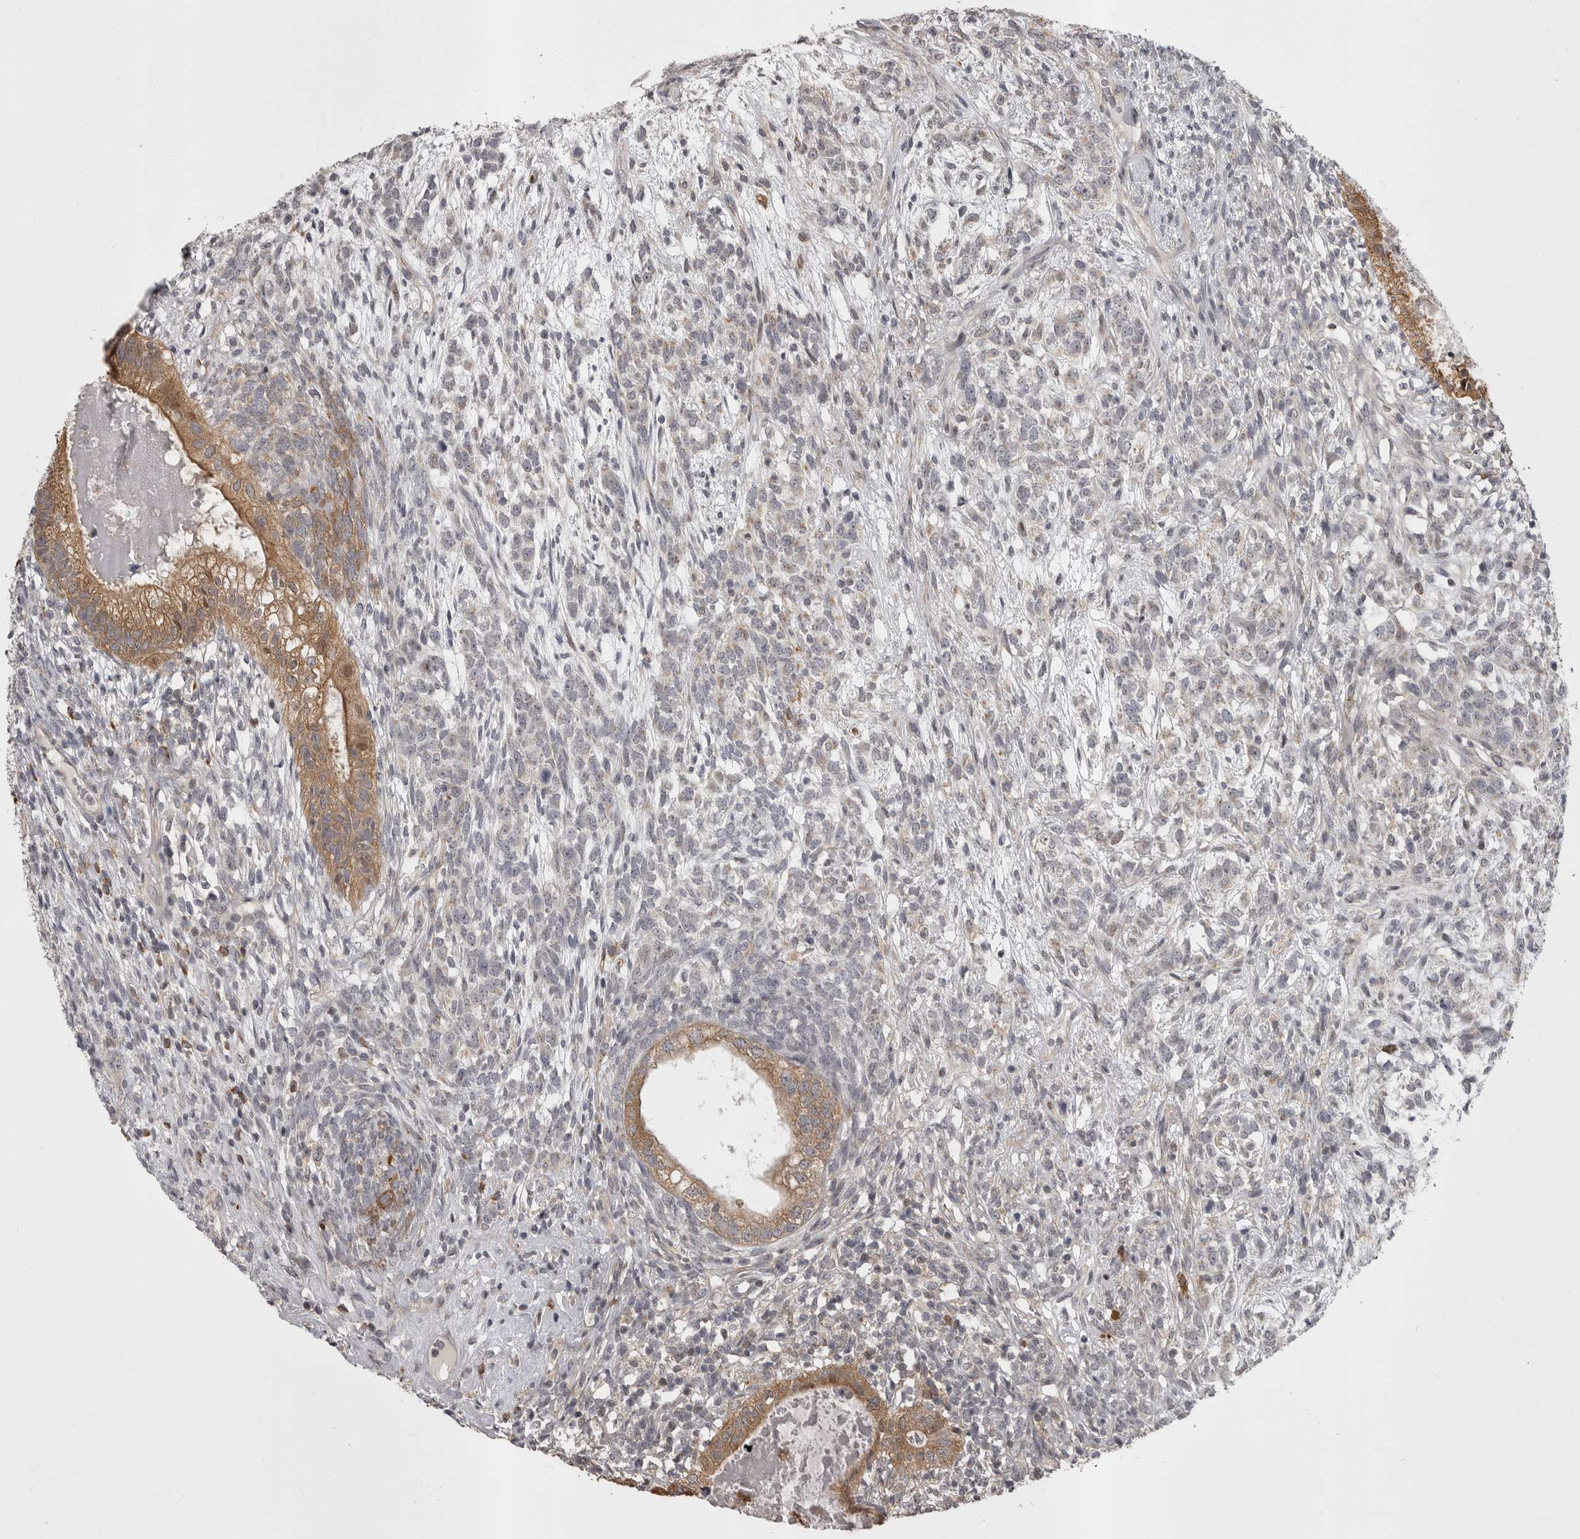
{"staining": {"intensity": "moderate", "quantity": "25%-75%", "location": "cytoplasmic/membranous"}, "tissue": "testis cancer", "cell_type": "Tumor cells", "image_type": "cancer", "snomed": [{"axis": "morphology", "description": "Seminoma, NOS"}, {"axis": "morphology", "description": "Carcinoma, Embryonal, NOS"}, {"axis": "topography", "description": "Testis"}], "caption": "The image reveals staining of testis cancer, revealing moderate cytoplasmic/membranous protein positivity (brown color) within tumor cells. (DAB IHC with brightfield microscopy, high magnification).", "gene": "SNX16", "patient": {"sex": "male", "age": 28}}